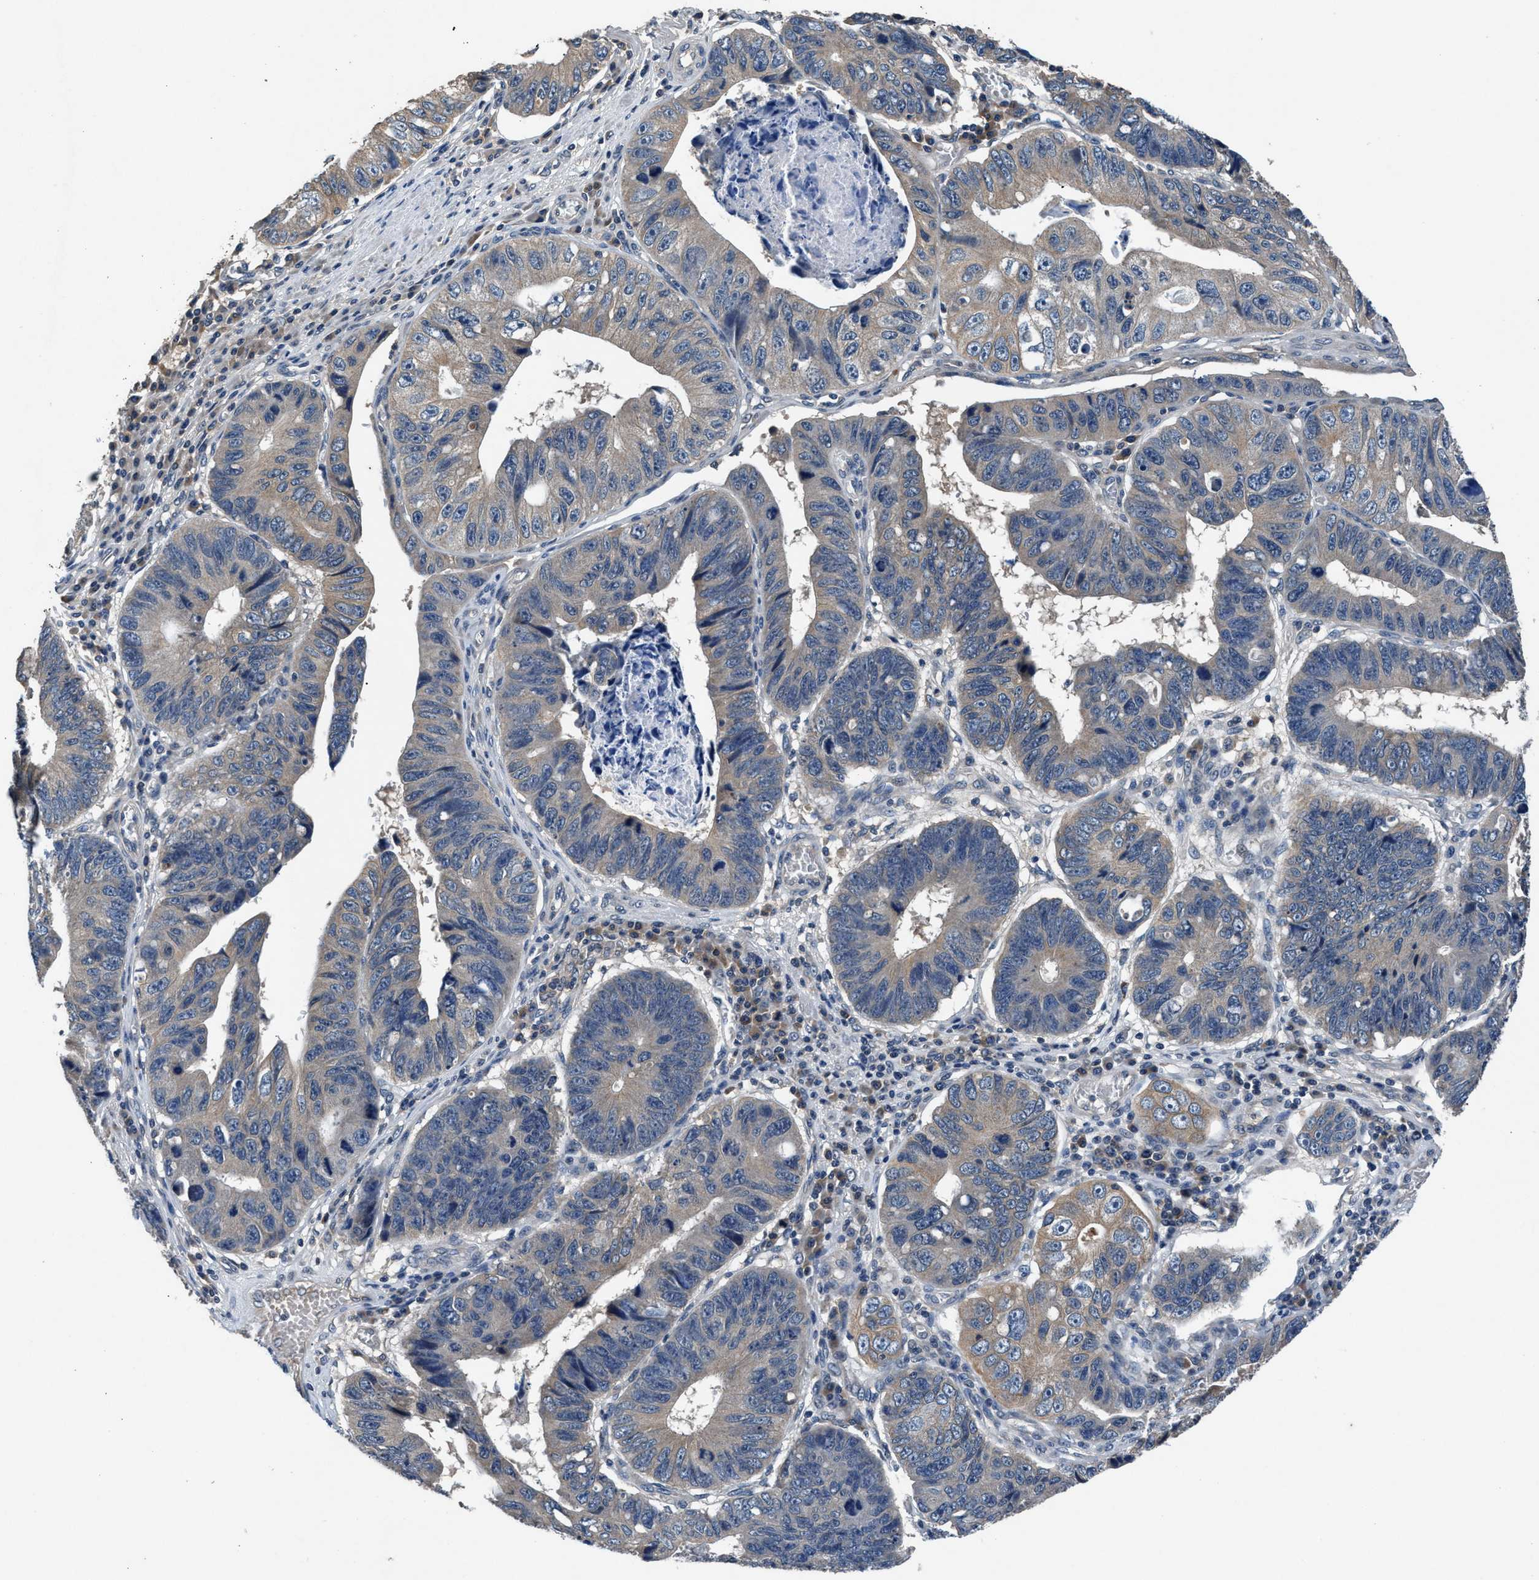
{"staining": {"intensity": "weak", "quantity": "<25%", "location": "cytoplasmic/membranous"}, "tissue": "stomach cancer", "cell_type": "Tumor cells", "image_type": "cancer", "snomed": [{"axis": "morphology", "description": "Adenocarcinoma, NOS"}, {"axis": "topography", "description": "Stomach"}], "caption": "A high-resolution image shows IHC staining of stomach cancer, which reveals no significant positivity in tumor cells.", "gene": "PRXL2C", "patient": {"sex": "male", "age": 59}}